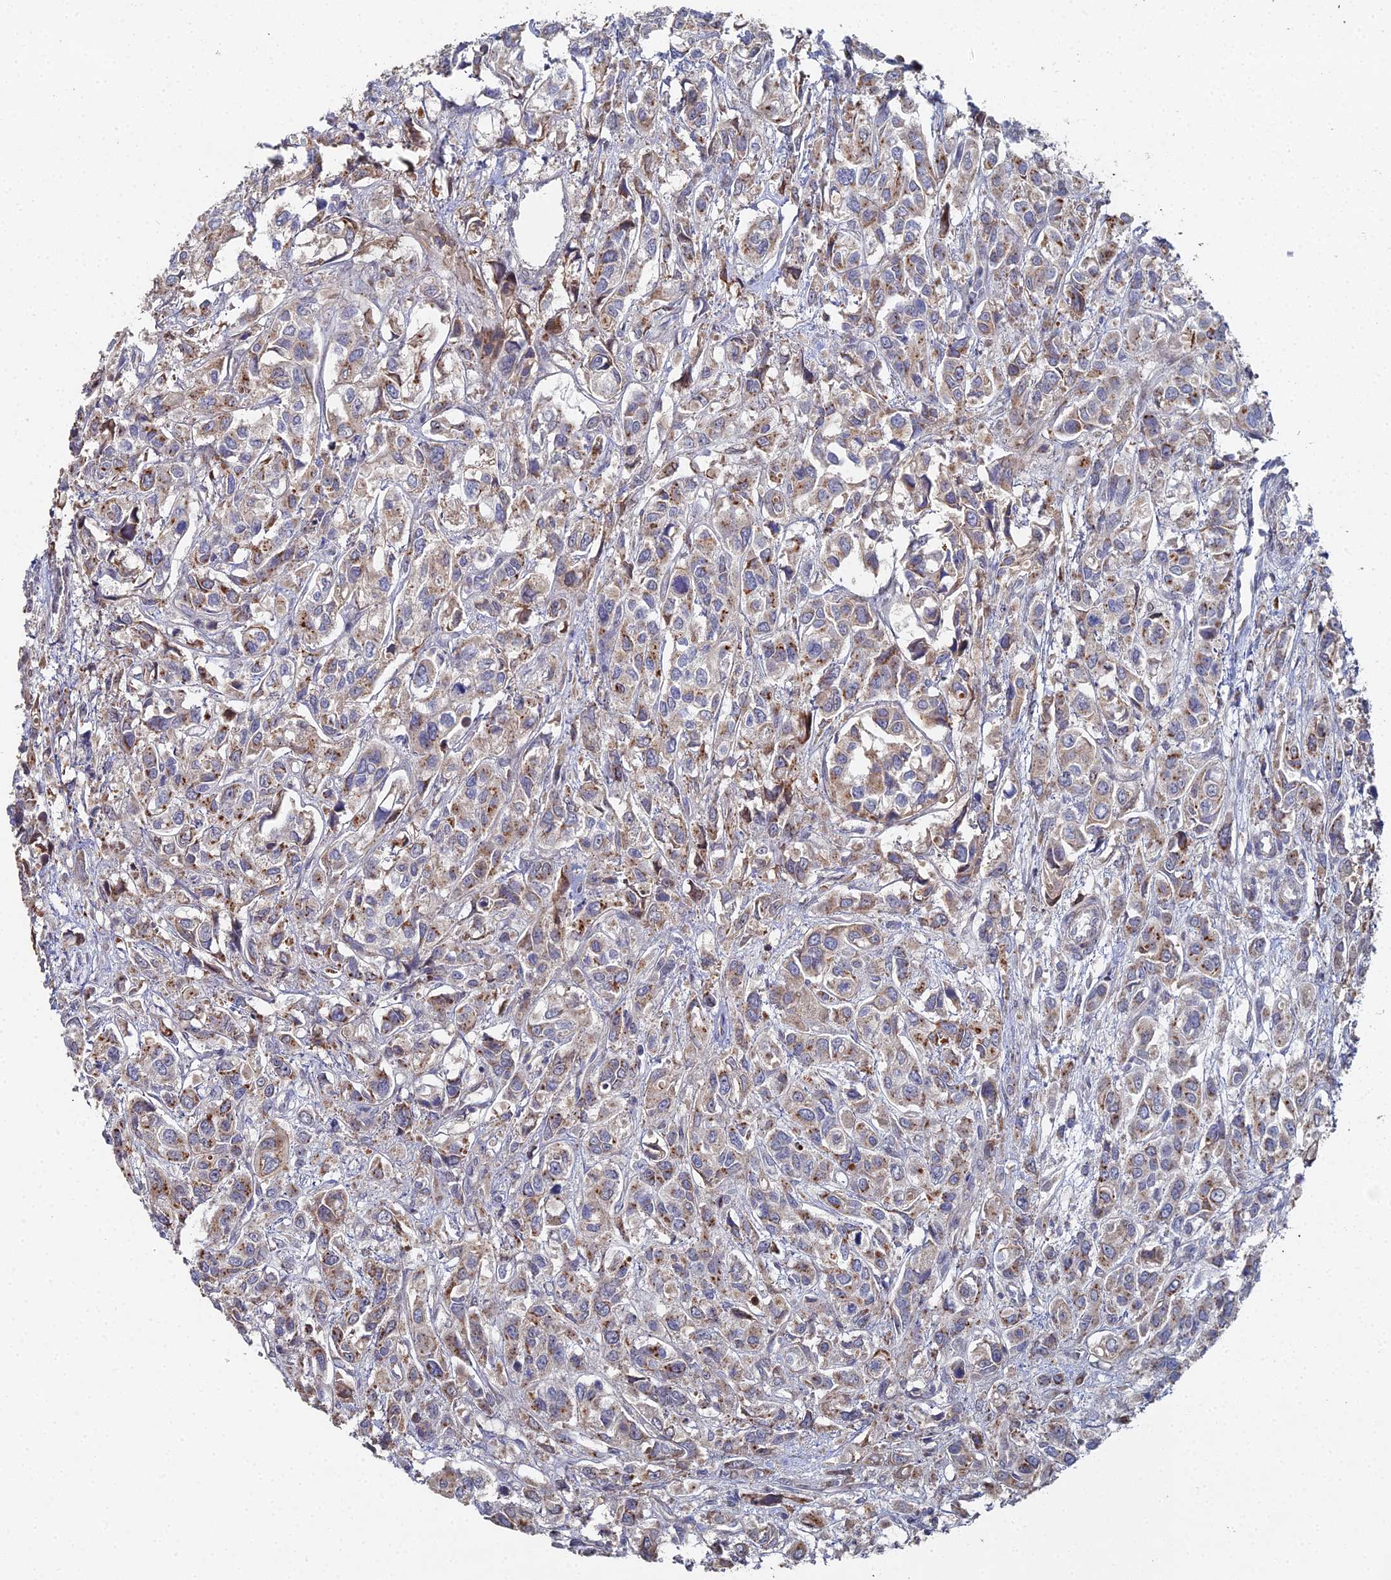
{"staining": {"intensity": "weak", "quantity": "25%-75%", "location": "cytoplasmic/membranous"}, "tissue": "urothelial cancer", "cell_type": "Tumor cells", "image_type": "cancer", "snomed": [{"axis": "morphology", "description": "Urothelial carcinoma, High grade"}, {"axis": "topography", "description": "Urinary bladder"}], "caption": "This photomicrograph exhibits urothelial cancer stained with immunohistochemistry to label a protein in brown. The cytoplasmic/membranous of tumor cells show weak positivity for the protein. Nuclei are counter-stained blue.", "gene": "SGMS1", "patient": {"sex": "male", "age": 67}}